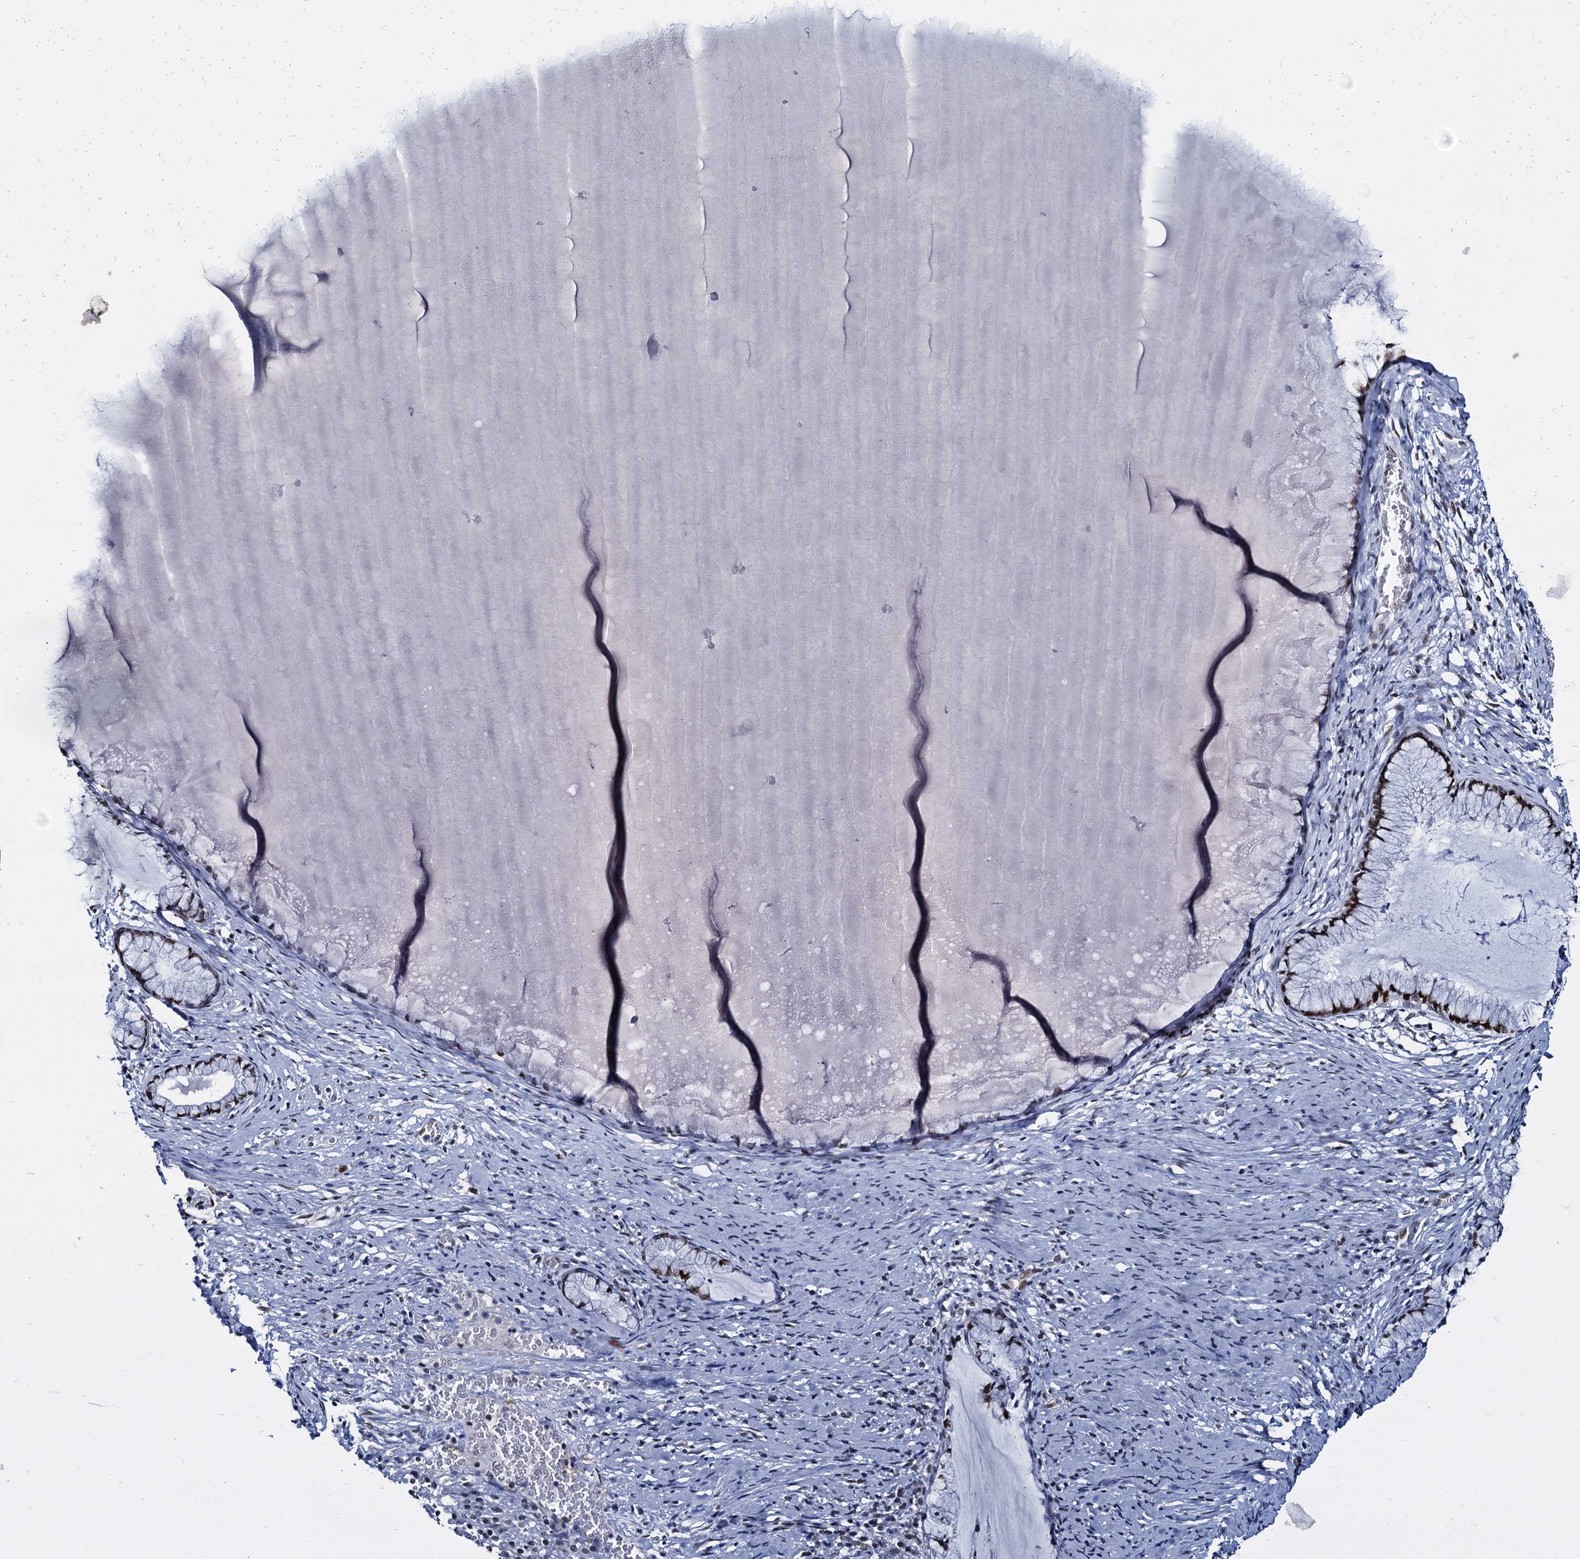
{"staining": {"intensity": "strong", "quantity": "25%-75%", "location": "nuclear"}, "tissue": "cervix", "cell_type": "Glandular cells", "image_type": "normal", "snomed": [{"axis": "morphology", "description": "Normal tissue, NOS"}, {"axis": "topography", "description": "Cervix"}], "caption": "About 25%-75% of glandular cells in benign human cervix reveal strong nuclear protein positivity as visualized by brown immunohistochemical staining.", "gene": "CMAS", "patient": {"sex": "female", "age": 42}}